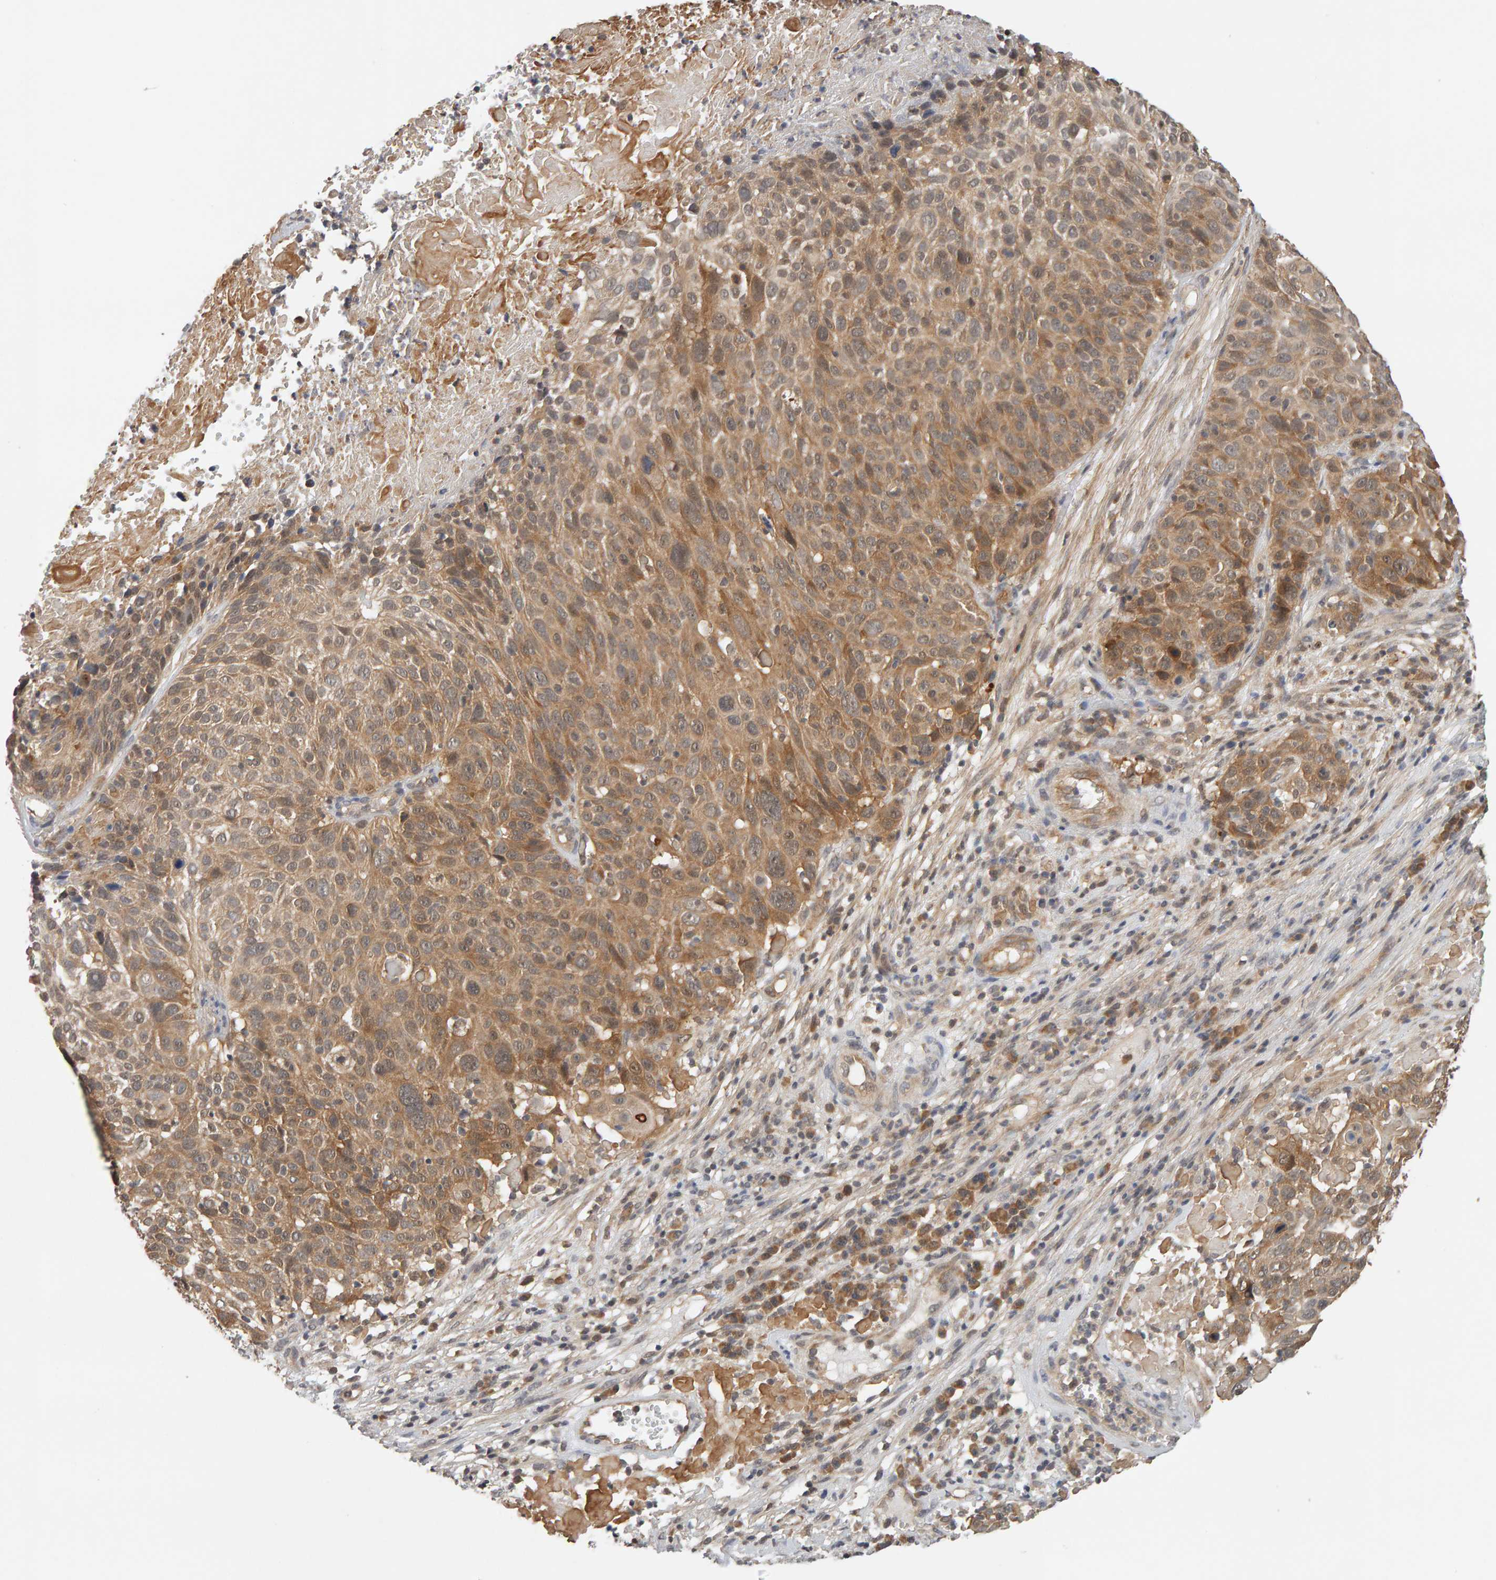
{"staining": {"intensity": "moderate", "quantity": ">75%", "location": "cytoplasmic/membranous"}, "tissue": "cervical cancer", "cell_type": "Tumor cells", "image_type": "cancer", "snomed": [{"axis": "morphology", "description": "Squamous cell carcinoma, NOS"}, {"axis": "topography", "description": "Cervix"}], "caption": "A medium amount of moderate cytoplasmic/membranous positivity is seen in about >75% of tumor cells in cervical cancer (squamous cell carcinoma) tissue.", "gene": "DNAJC7", "patient": {"sex": "female", "age": 74}}